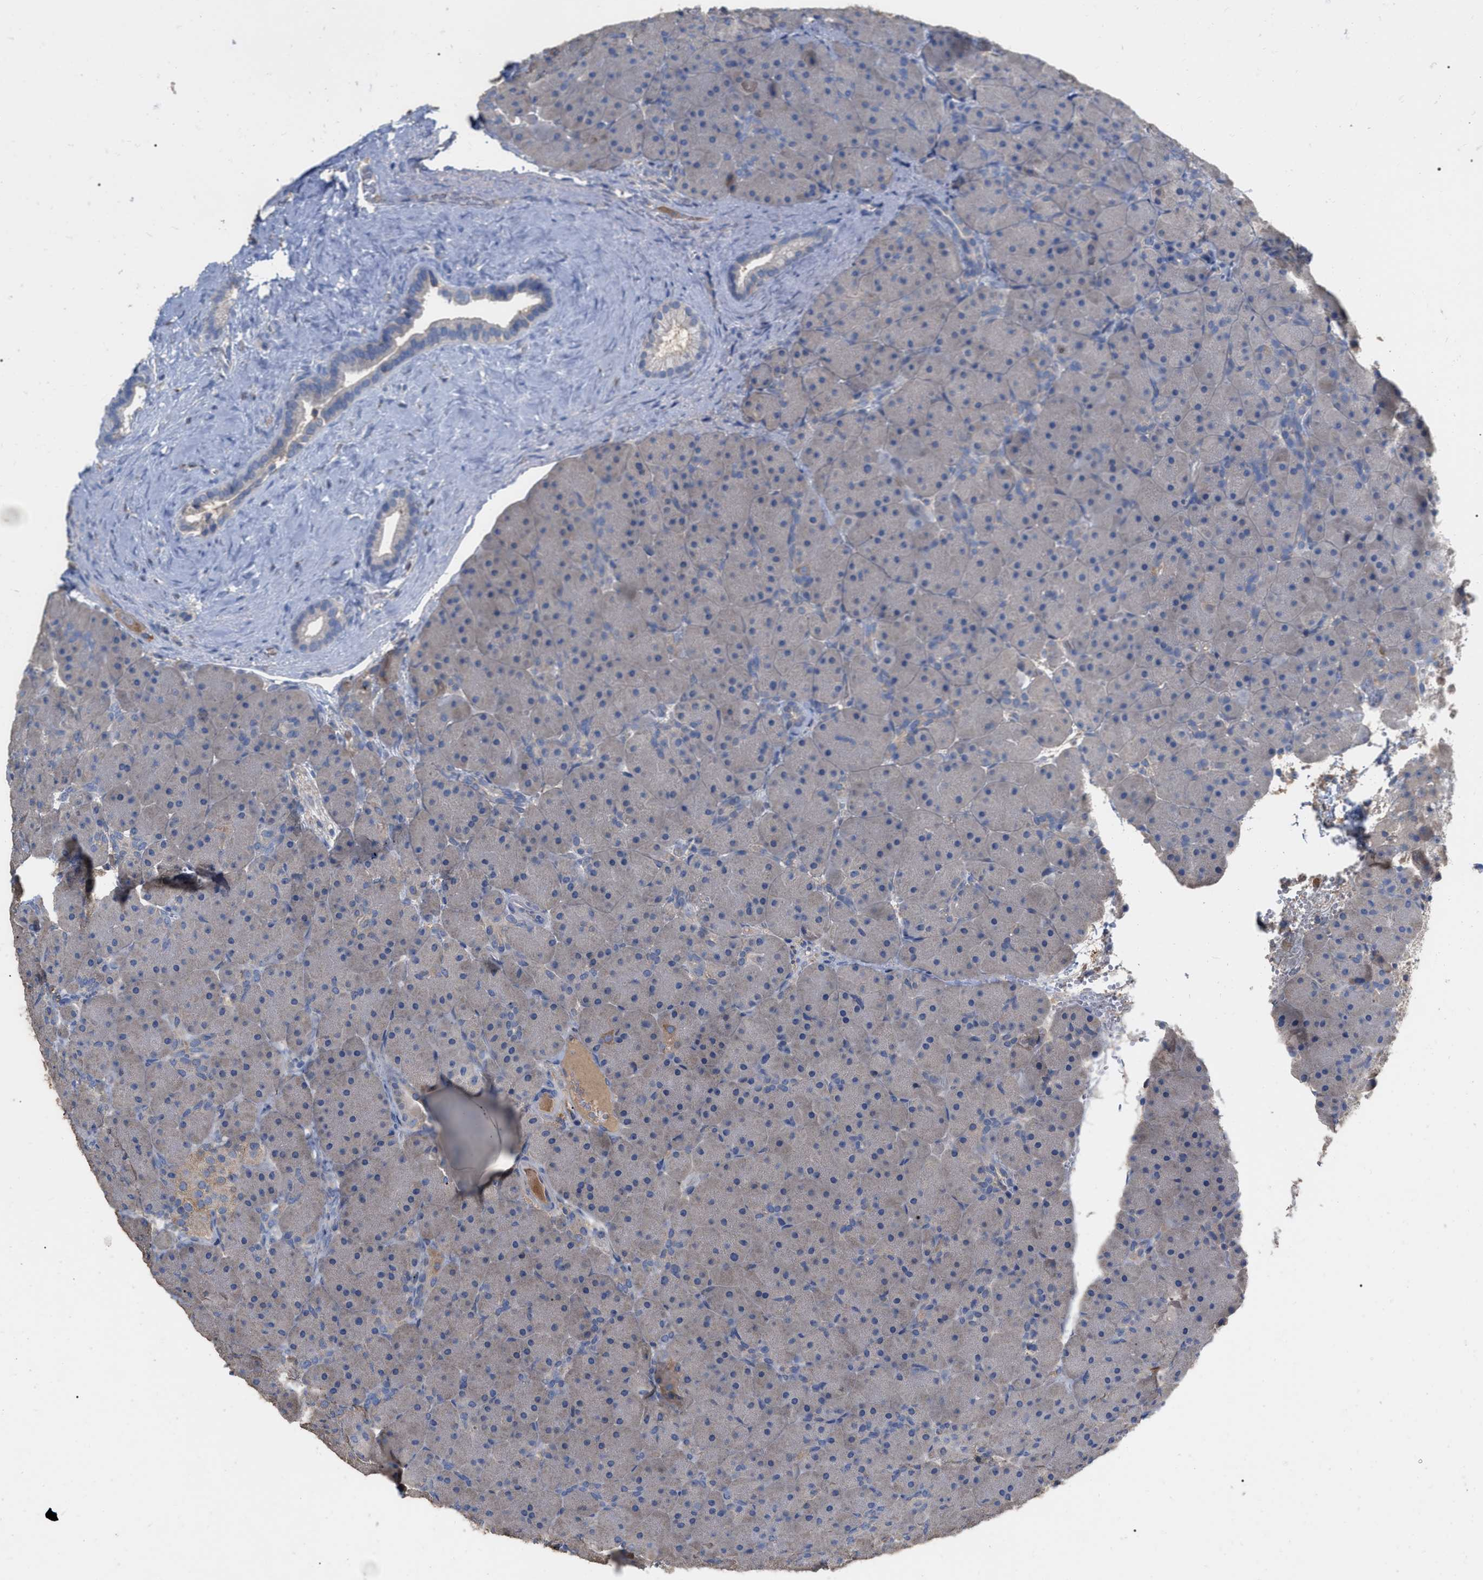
{"staining": {"intensity": "negative", "quantity": "none", "location": "none"}, "tissue": "pancreas", "cell_type": "Exocrine glandular cells", "image_type": "normal", "snomed": [{"axis": "morphology", "description": "Normal tissue, NOS"}, {"axis": "topography", "description": "Pancreas"}], "caption": "Image shows no protein expression in exocrine glandular cells of unremarkable pancreas. (DAB IHC with hematoxylin counter stain).", "gene": "GPR179", "patient": {"sex": "male", "age": 66}}